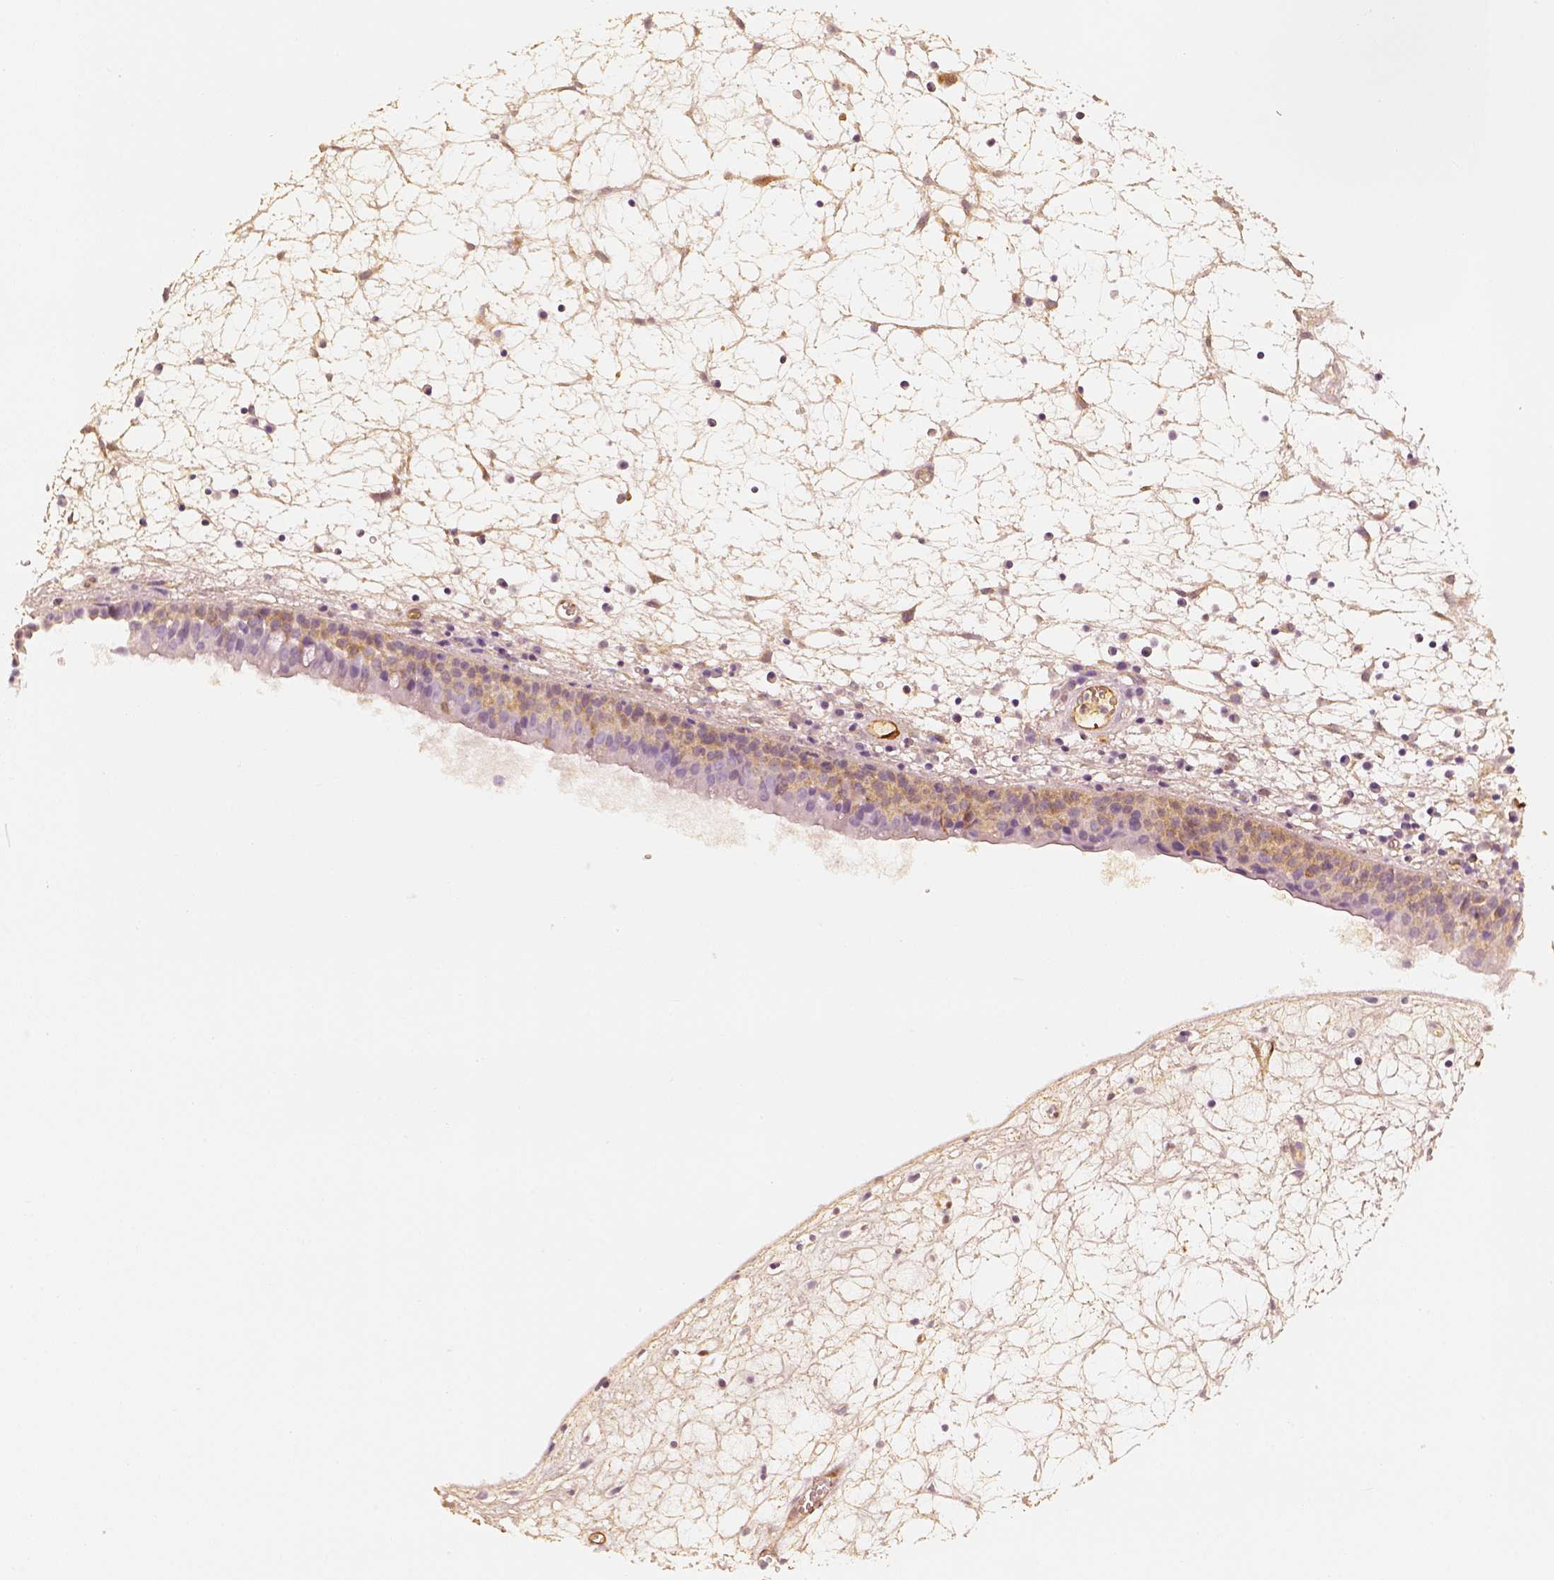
{"staining": {"intensity": "weak", "quantity": "<25%", "location": "cytoplasmic/membranous"}, "tissue": "nasopharynx", "cell_type": "Respiratory epithelial cells", "image_type": "normal", "snomed": [{"axis": "morphology", "description": "Normal tissue, NOS"}, {"axis": "topography", "description": "Nasopharynx"}], "caption": "The image shows no staining of respiratory epithelial cells in normal nasopharynx. (DAB immunohistochemistry visualized using brightfield microscopy, high magnification).", "gene": "FSCN1", "patient": {"sex": "male", "age": 61}}